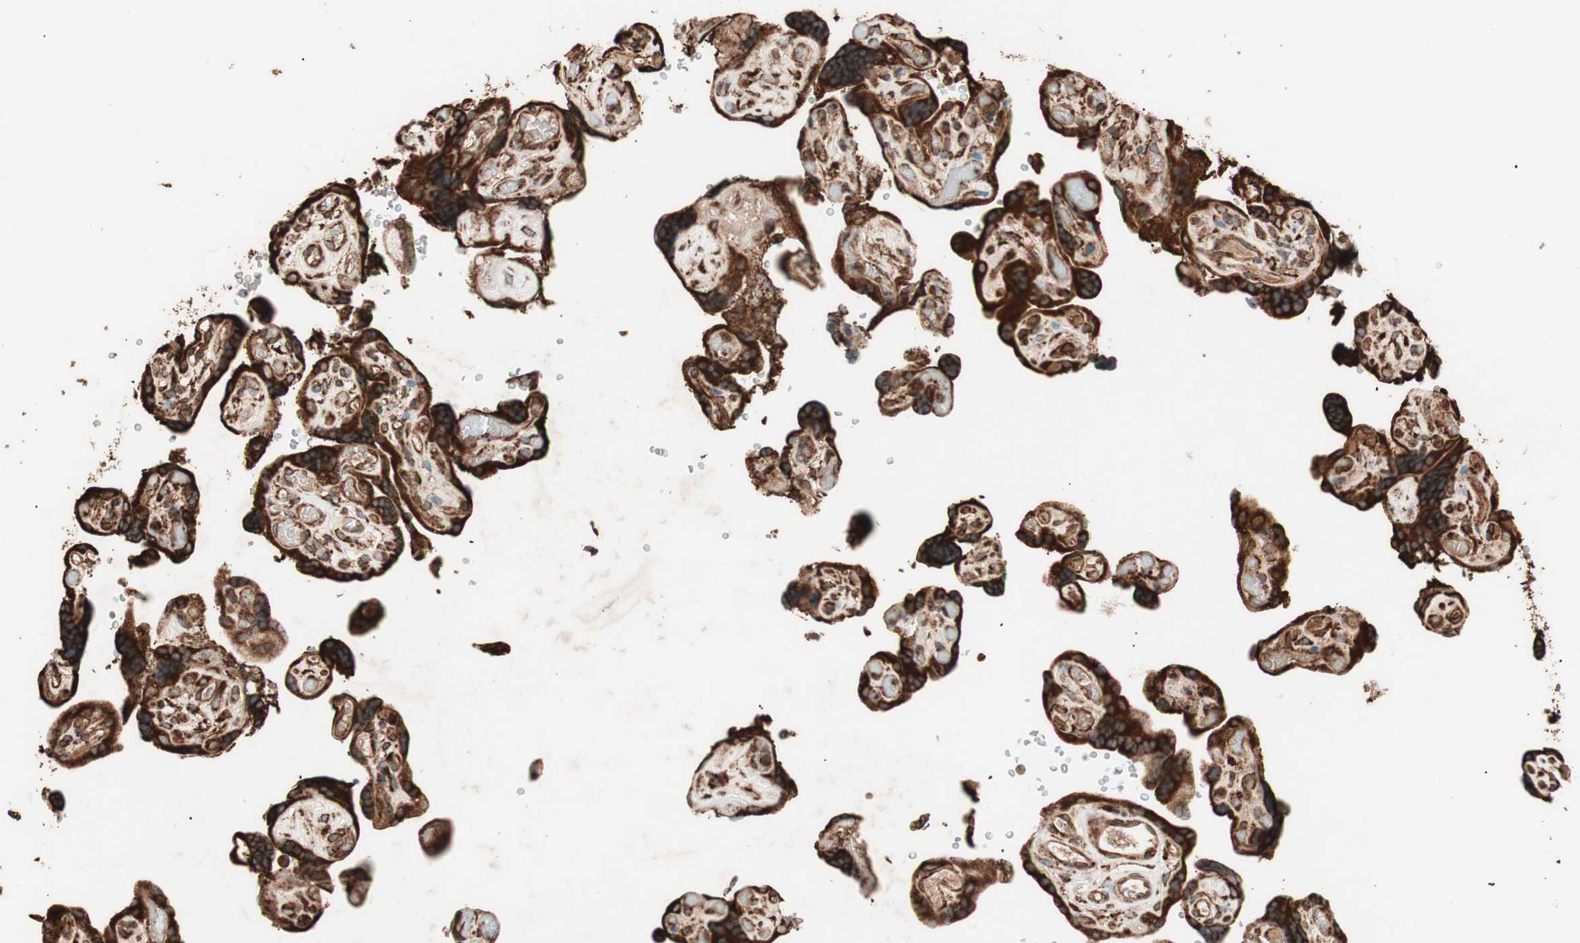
{"staining": {"intensity": "strong", "quantity": ">75%", "location": "cytoplasmic/membranous"}, "tissue": "placenta", "cell_type": "Trophoblastic cells", "image_type": "normal", "snomed": [{"axis": "morphology", "description": "Normal tissue, NOS"}, {"axis": "topography", "description": "Placenta"}], "caption": "Trophoblastic cells demonstrate strong cytoplasmic/membranous staining in approximately >75% of cells in normal placenta.", "gene": "VEGFA", "patient": {"sex": "female", "age": 30}}